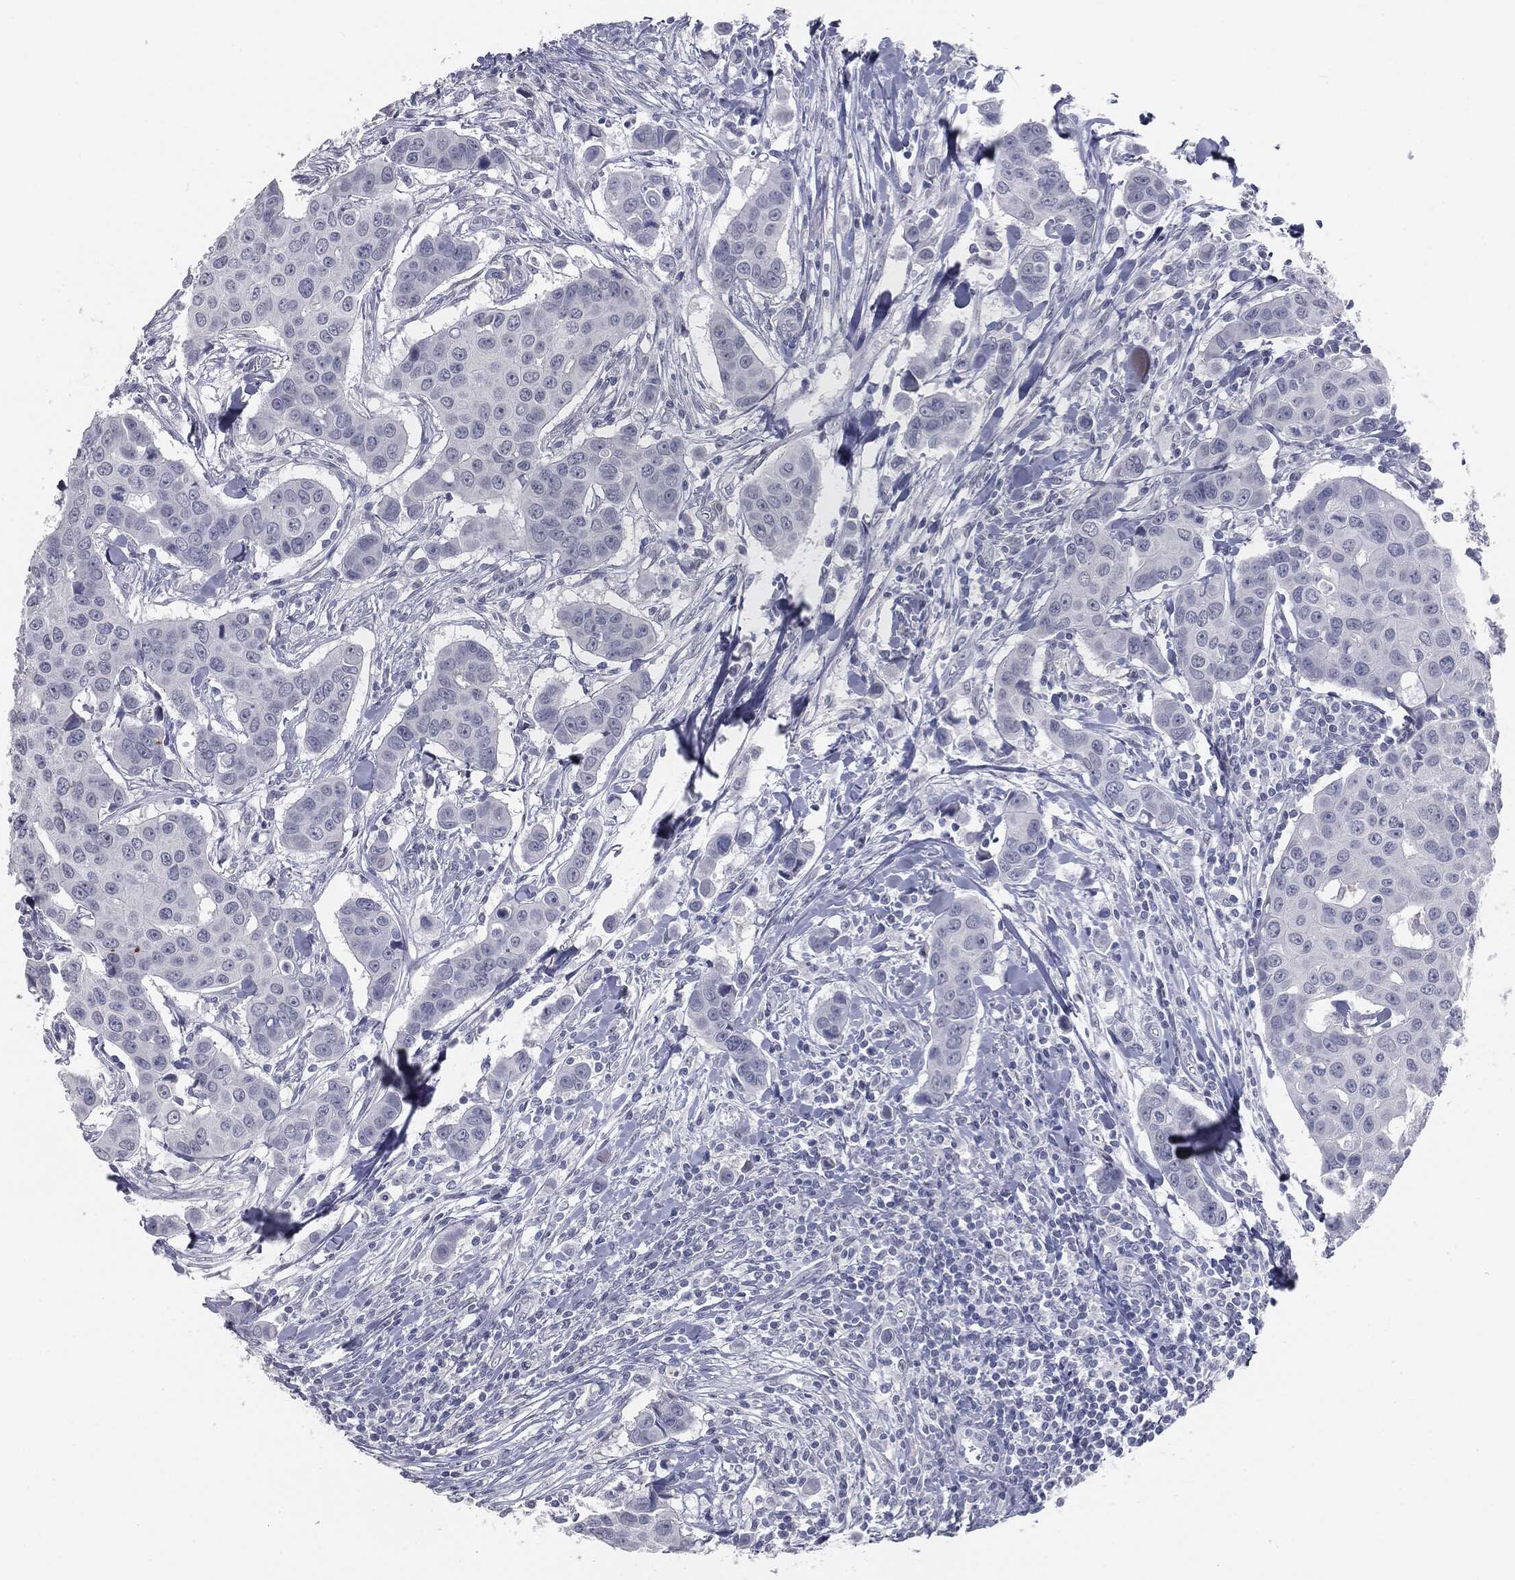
{"staining": {"intensity": "negative", "quantity": "none", "location": "none"}, "tissue": "breast cancer", "cell_type": "Tumor cells", "image_type": "cancer", "snomed": [{"axis": "morphology", "description": "Duct carcinoma"}, {"axis": "topography", "description": "Breast"}], "caption": "A photomicrograph of invasive ductal carcinoma (breast) stained for a protein exhibits no brown staining in tumor cells.", "gene": "PRAME", "patient": {"sex": "female", "age": 24}}